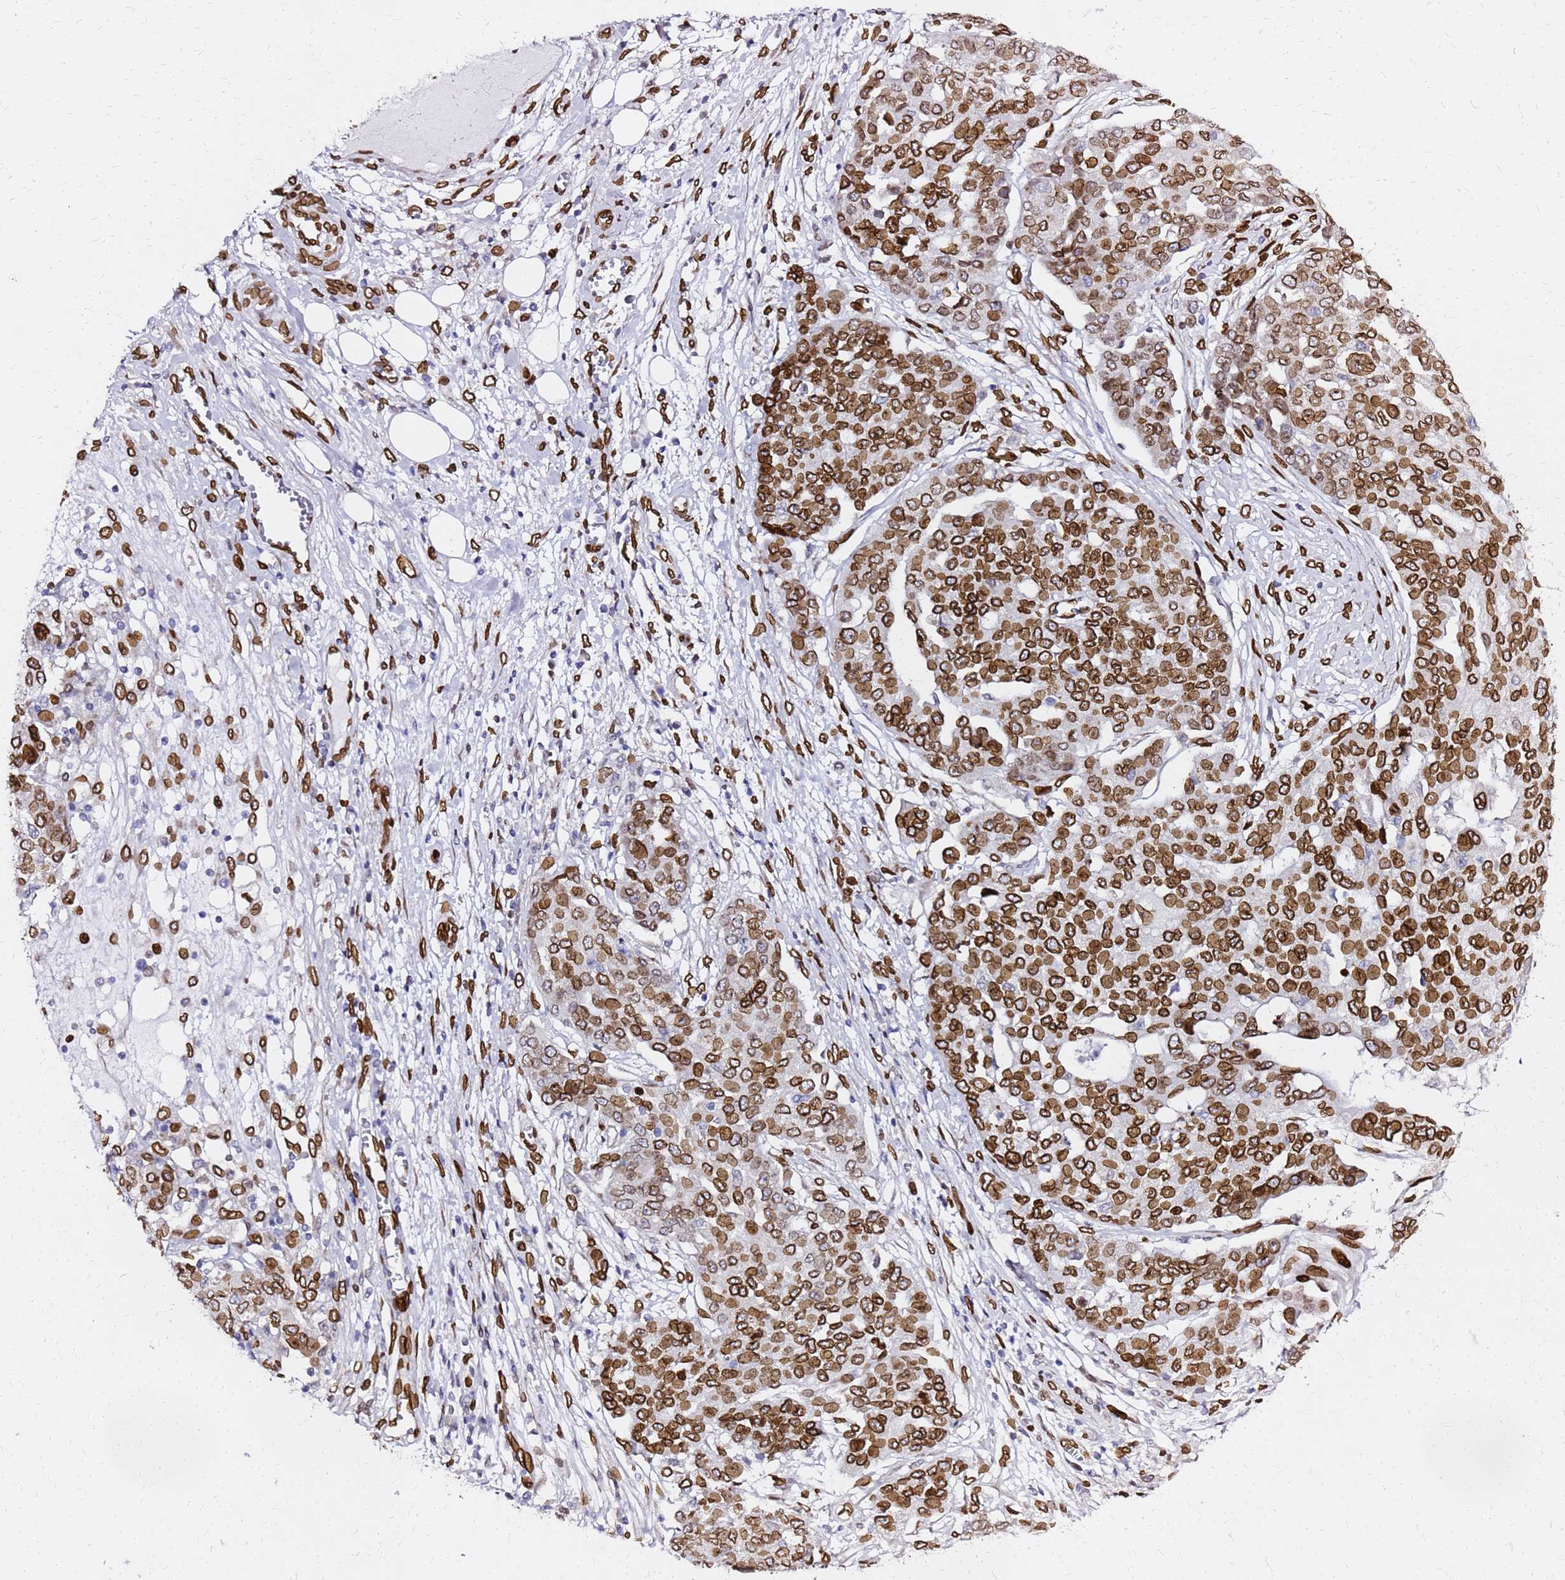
{"staining": {"intensity": "strong", "quantity": ">75%", "location": "cytoplasmic/membranous,nuclear"}, "tissue": "ovarian cancer", "cell_type": "Tumor cells", "image_type": "cancer", "snomed": [{"axis": "morphology", "description": "Cystadenocarcinoma, serous, NOS"}, {"axis": "topography", "description": "Soft tissue"}, {"axis": "topography", "description": "Ovary"}], "caption": "Immunohistochemical staining of human ovarian cancer (serous cystadenocarcinoma) exhibits high levels of strong cytoplasmic/membranous and nuclear protein staining in approximately >75% of tumor cells.", "gene": "C6orf141", "patient": {"sex": "female", "age": 57}}